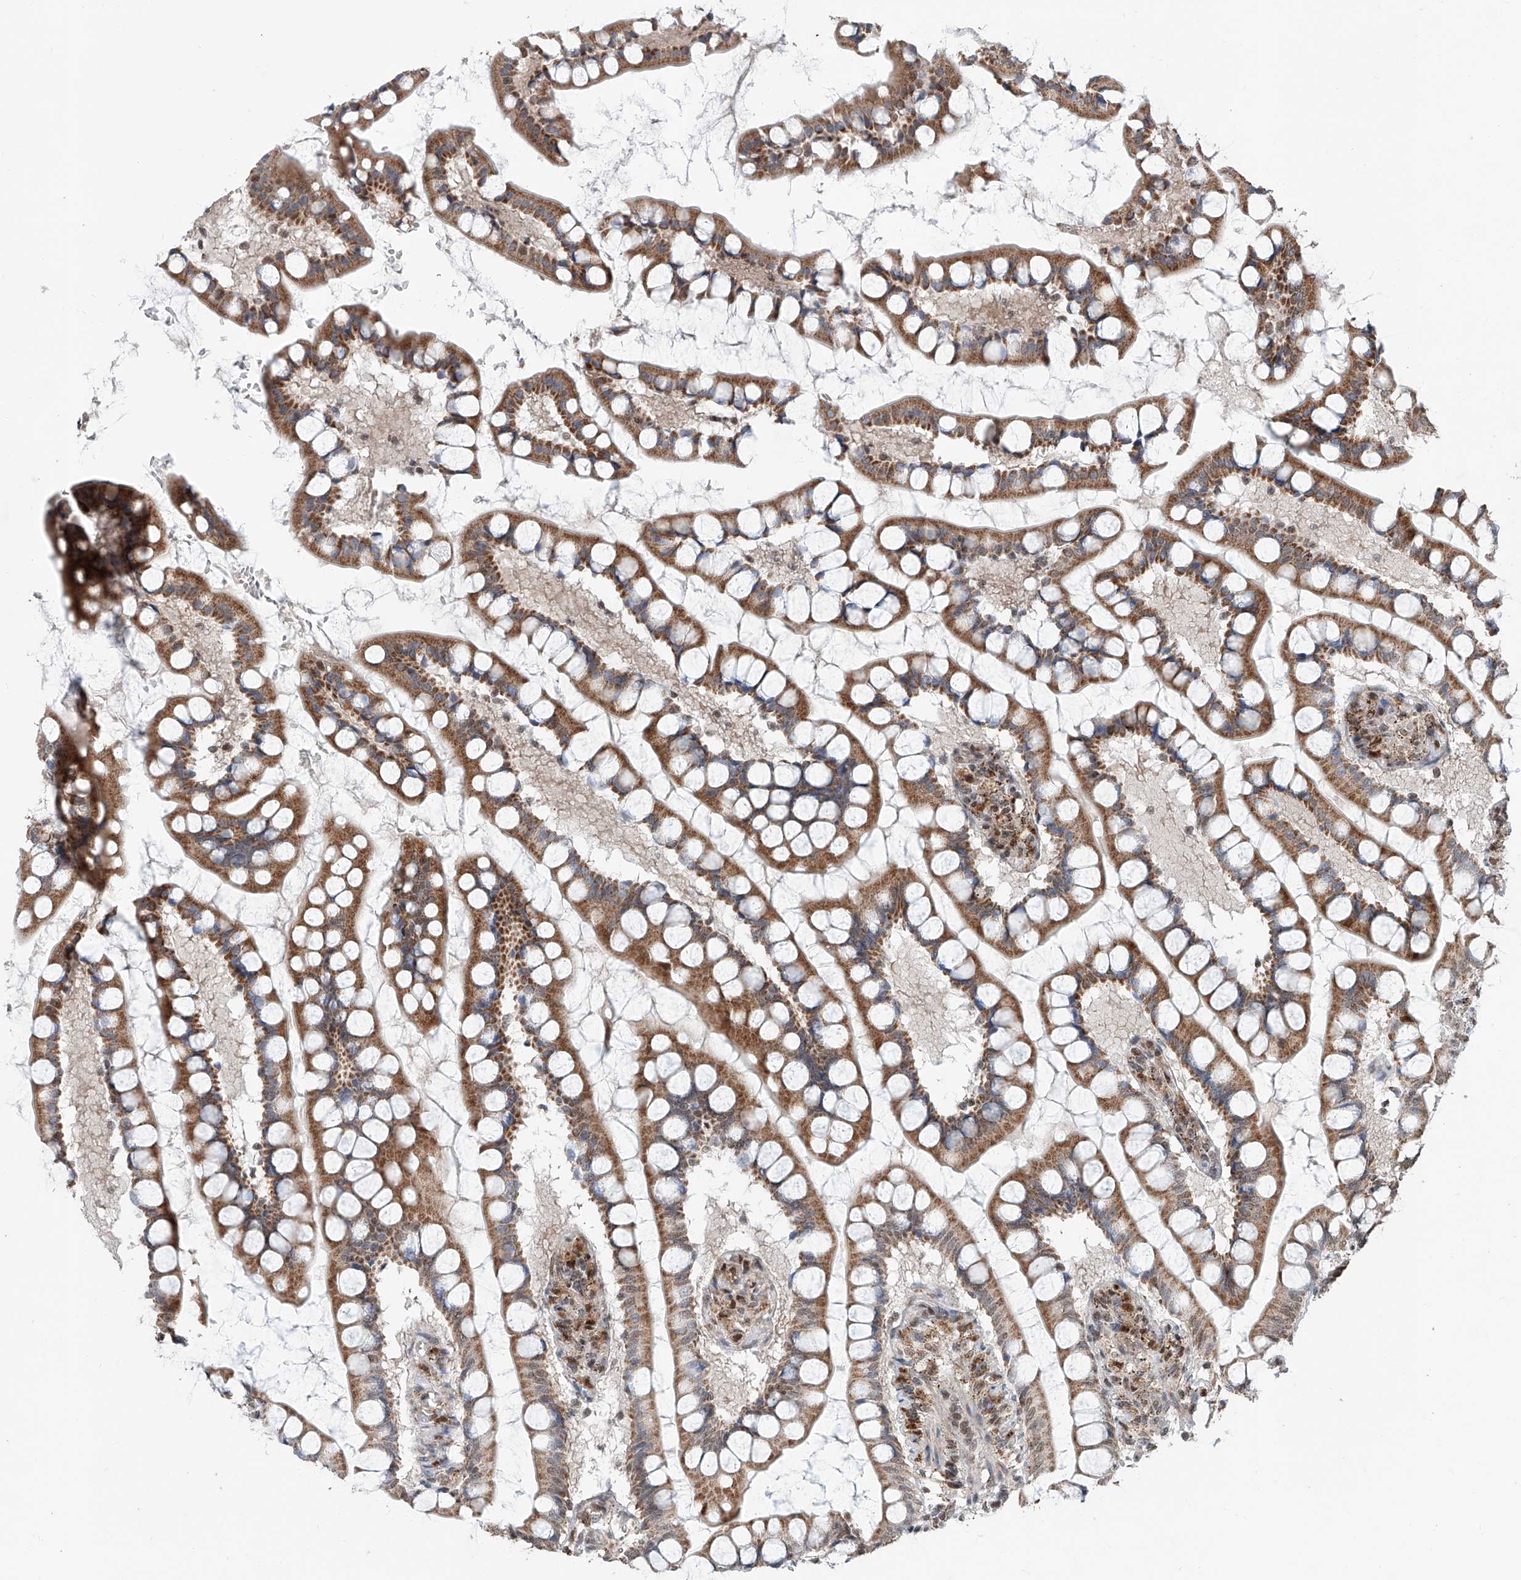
{"staining": {"intensity": "moderate", "quantity": ">75%", "location": "cytoplasmic/membranous,nuclear"}, "tissue": "small intestine", "cell_type": "Glandular cells", "image_type": "normal", "snomed": [{"axis": "morphology", "description": "Normal tissue, NOS"}, {"axis": "topography", "description": "Small intestine"}], "caption": "Unremarkable small intestine was stained to show a protein in brown. There is medium levels of moderate cytoplasmic/membranous,nuclear expression in approximately >75% of glandular cells. The staining is performed using DAB brown chromogen to label protein expression. The nuclei are counter-stained blue using hematoxylin.", "gene": "SDE2", "patient": {"sex": "male", "age": 52}}